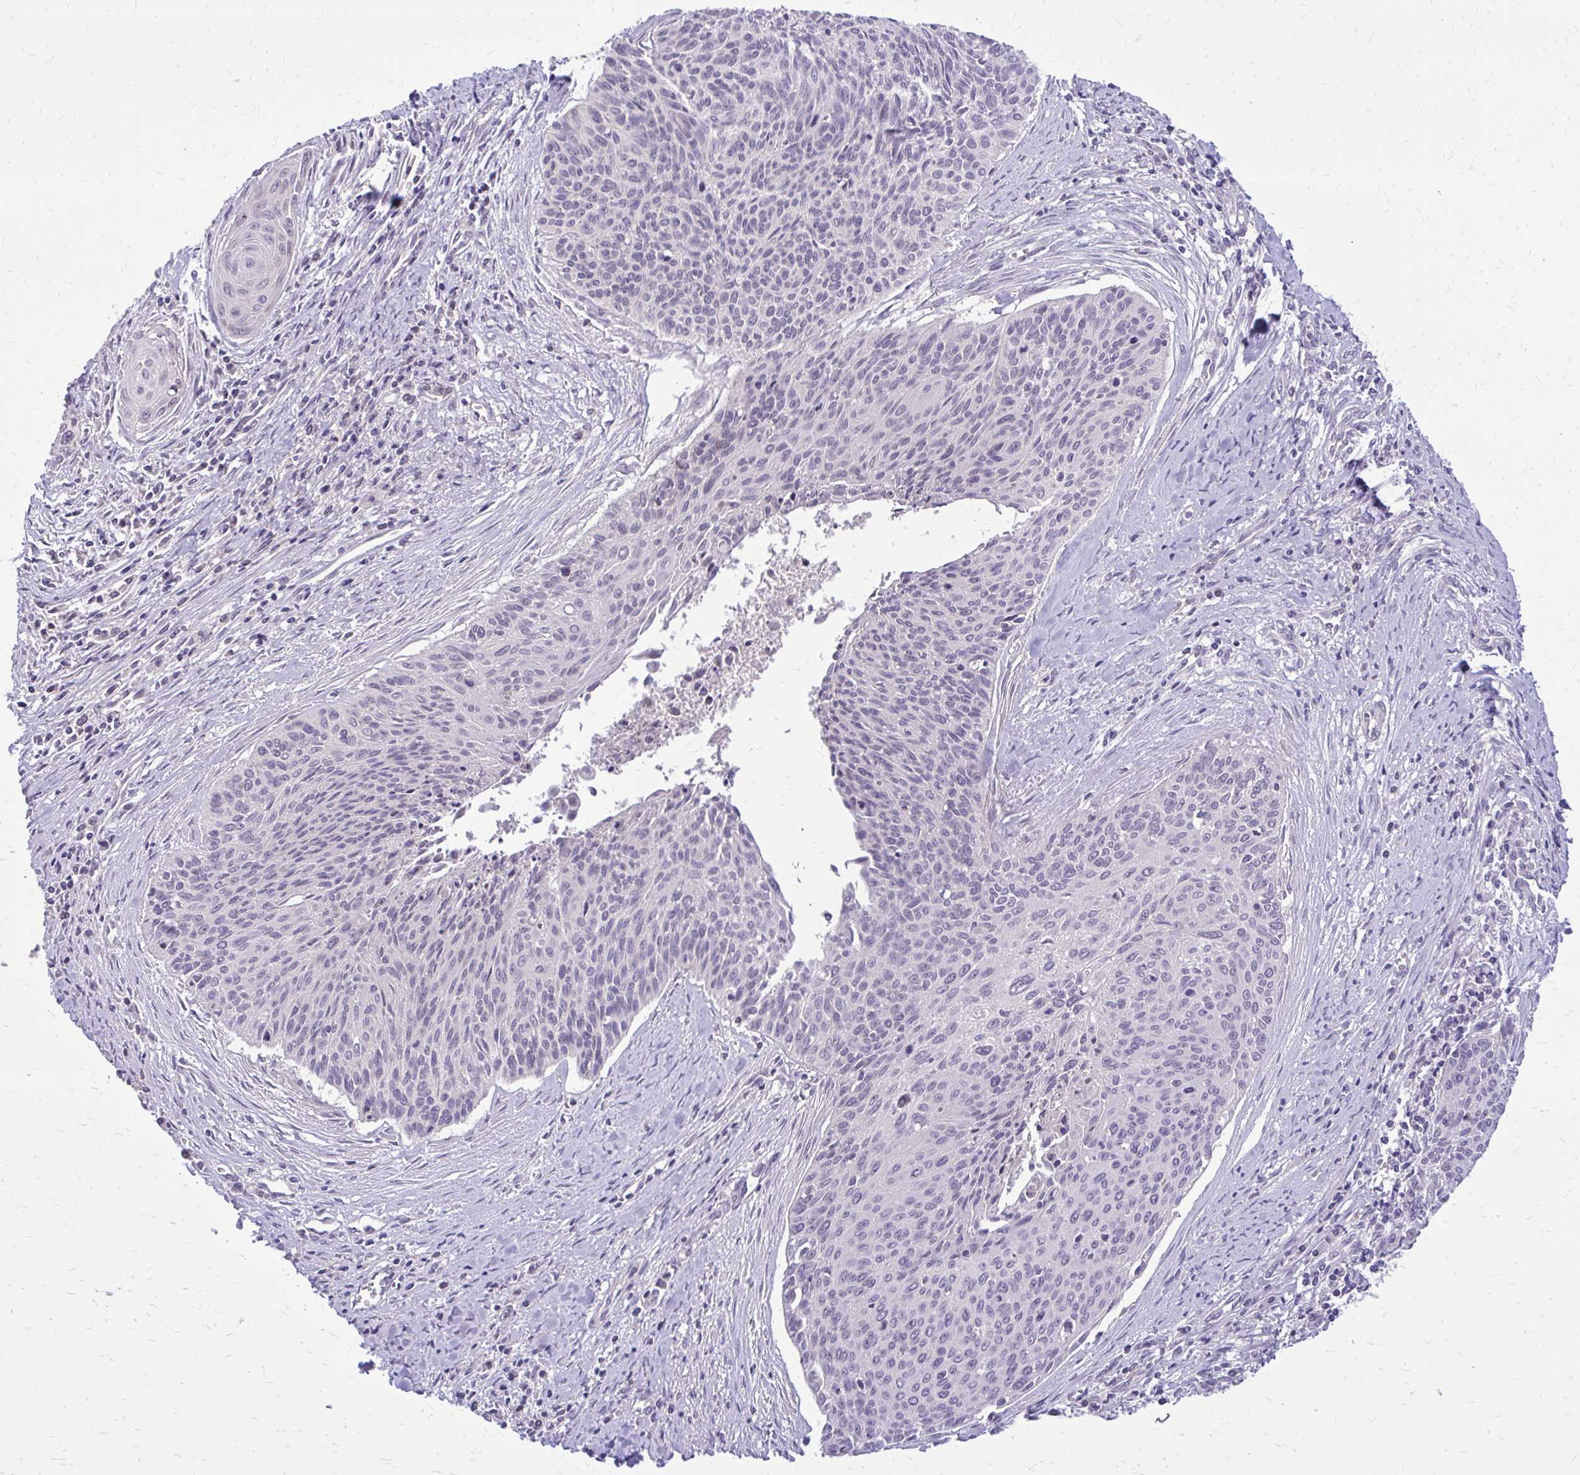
{"staining": {"intensity": "negative", "quantity": "none", "location": "none"}, "tissue": "cervical cancer", "cell_type": "Tumor cells", "image_type": "cancer", "snomed": [{"axis": "morphology", "description": "Squamous cell carcinoma, NOS"}, {"axis": "topography", "description": "Cervix"}], "caption": "Micrograph shows no protein positivity in tumor cells of cervical cancer tissue. (DAB immunohistochemistry (IHC) visualized using brightfield microscopy, high magnification).", "gene": "DPY19L1", "patient": {"sex": "female", "age": 55}}